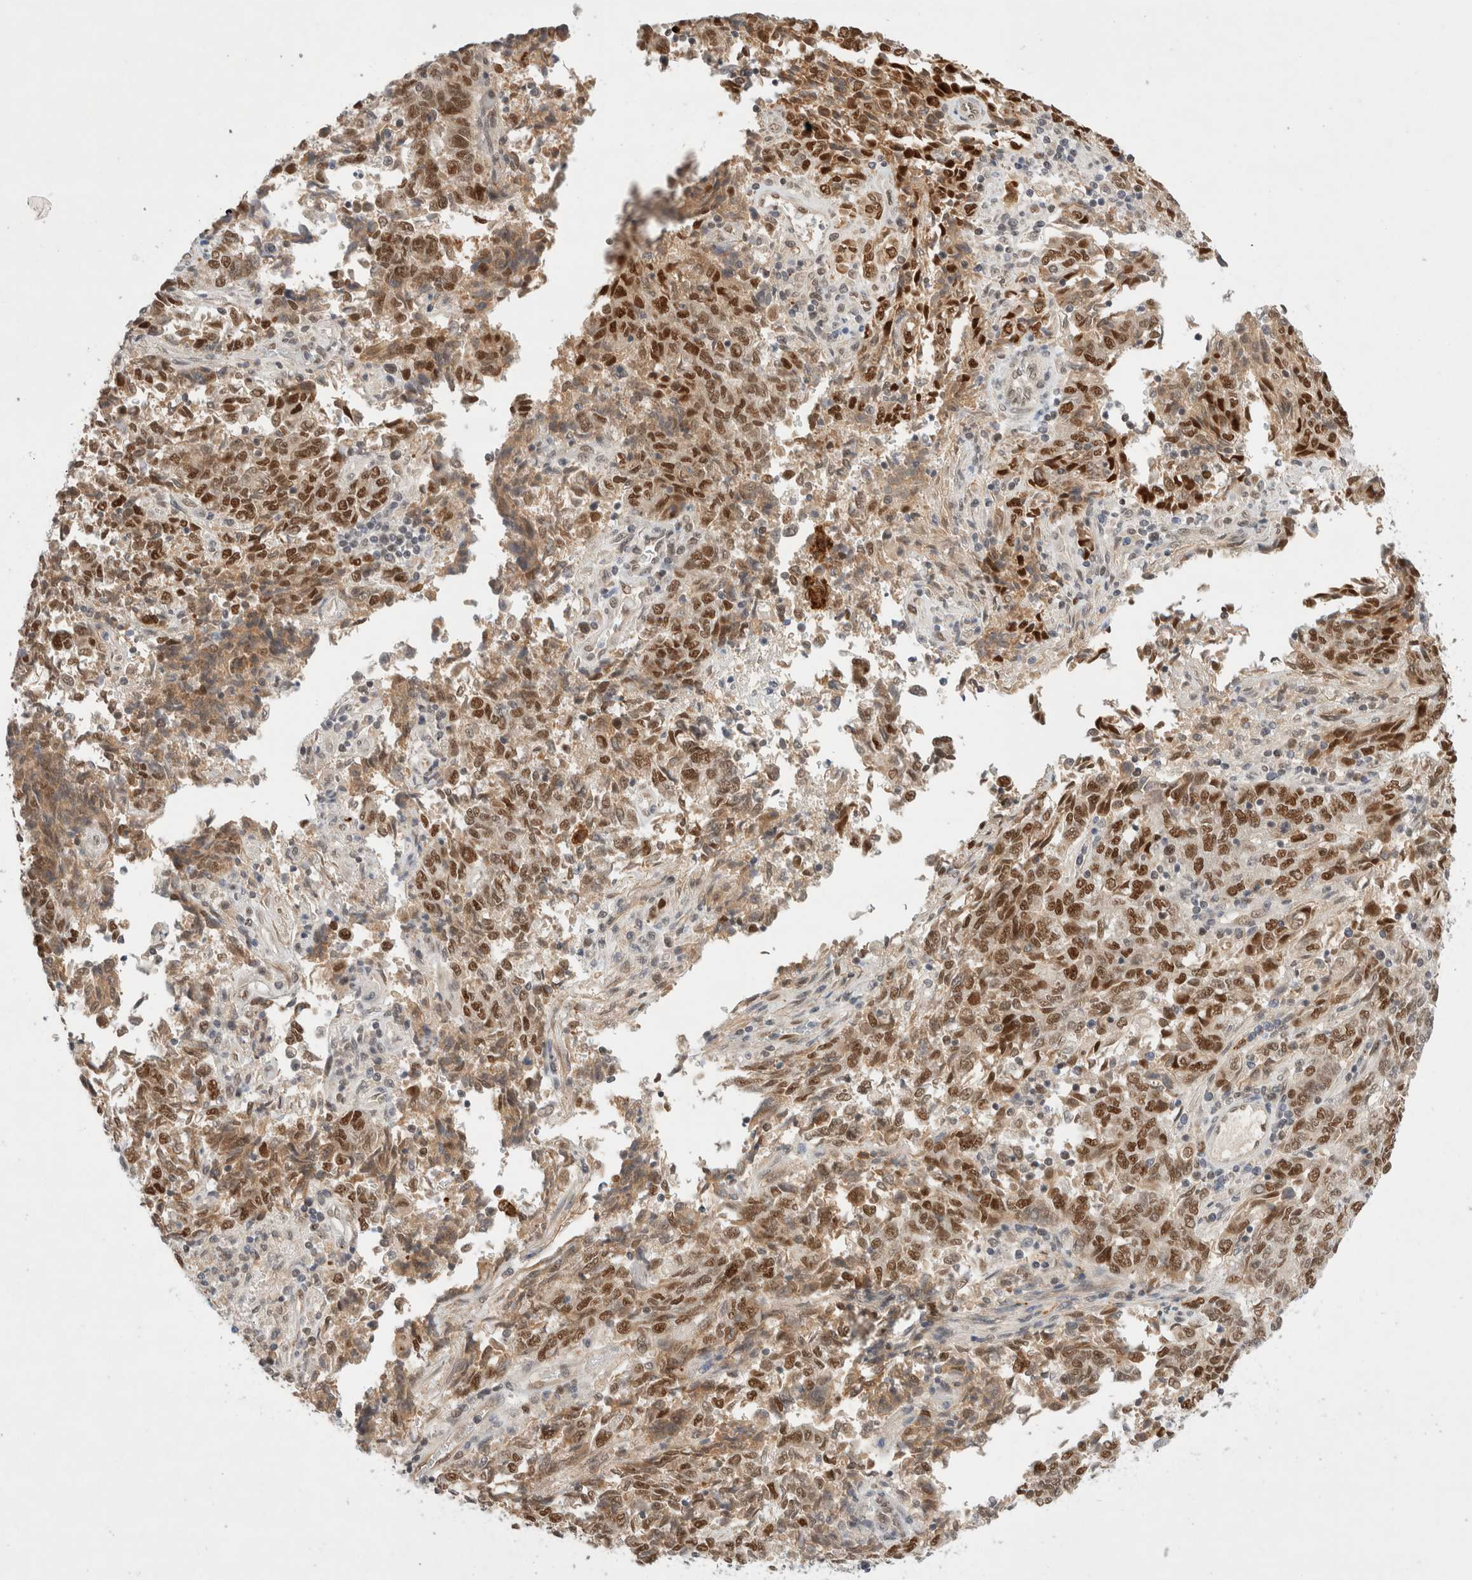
{"staining": {"intensity": "moderate", "quantity": ">75%", "location": "cytoplasmic/membranous,nuclear"}, "tissue": "endometrial cancer", "cell_type": "Tumor cells", "image_type": "cancer", "snomed": [{"axis": "morphology", "description": "Adenocarcinoma, NOS"}, {"axis": "topography", "description": "Endometrium"}], "caption": "Human endometrial adenocarcinoma stained with a protein marker demonstrates moderate staining in tumor cells.", "gene": "GTF2I", "patient": {"sex": "female", "age": 80}}